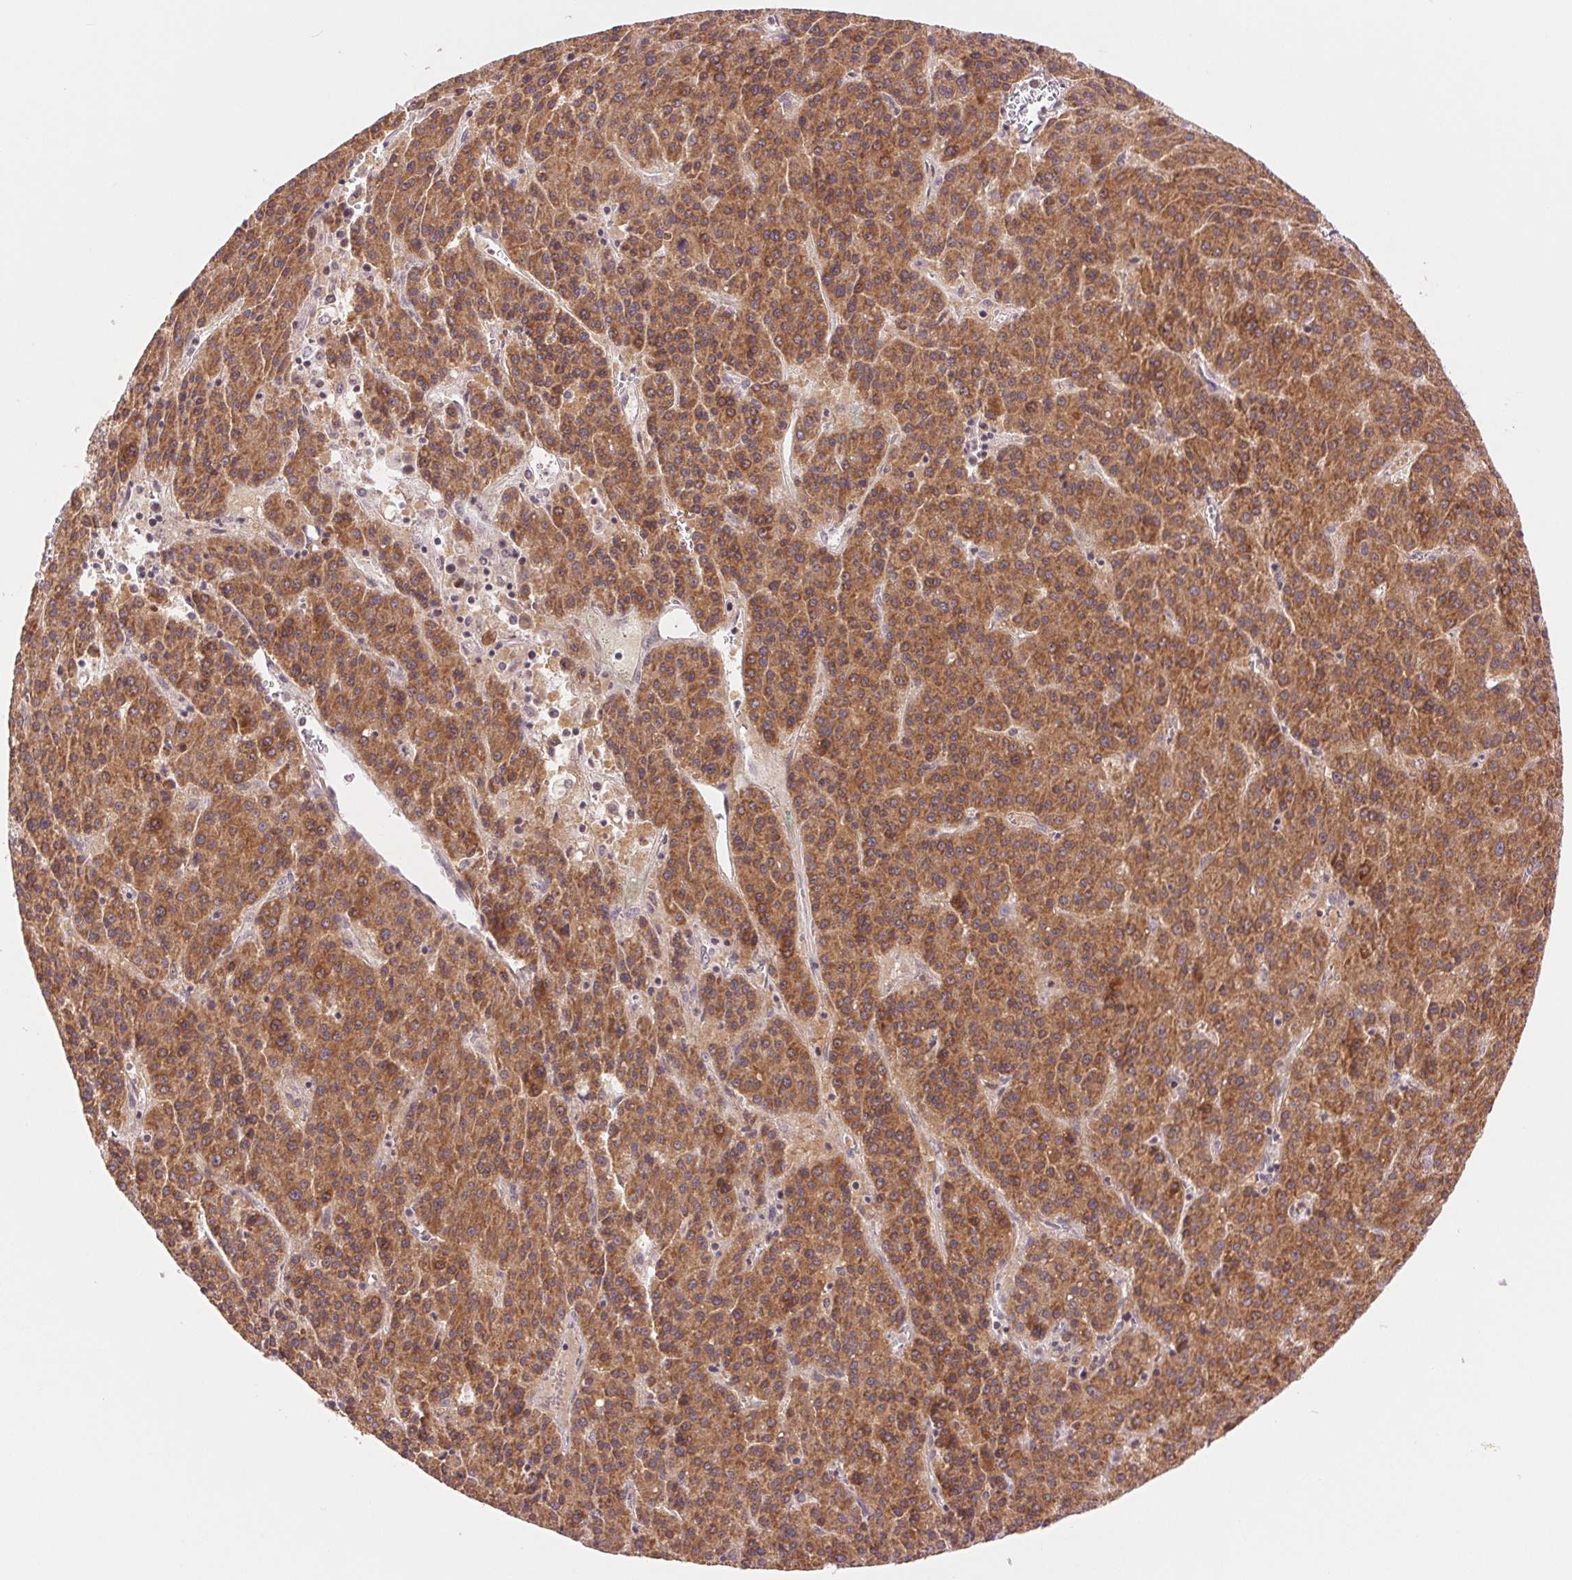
{"staining": {"intensity": "strong", "quantity": ">75%", "location": "cytoplasmic/membranous"}, "tissue": "liver cancer", "cell_type": "Tumor cells", "image_type": "cancer", "snomed": [{"axis": "morphology", "description": "Carcinoma, Hepatocellular, NOS"}, {"axis": "topography", "description": "Liver"}], "caption": "Tumor cells exhibit high levels of strong cytoplasmic/membranous staining in about >75% of cells in human liver cancer. The staining was performed using DAB (3,3'-diaminobenzidine), with brown indicating positive protein expression. Nuclei are stained blue with hematoxylin.", "gene": "TECR", "patient": {"sex": "female", "age": 58}}